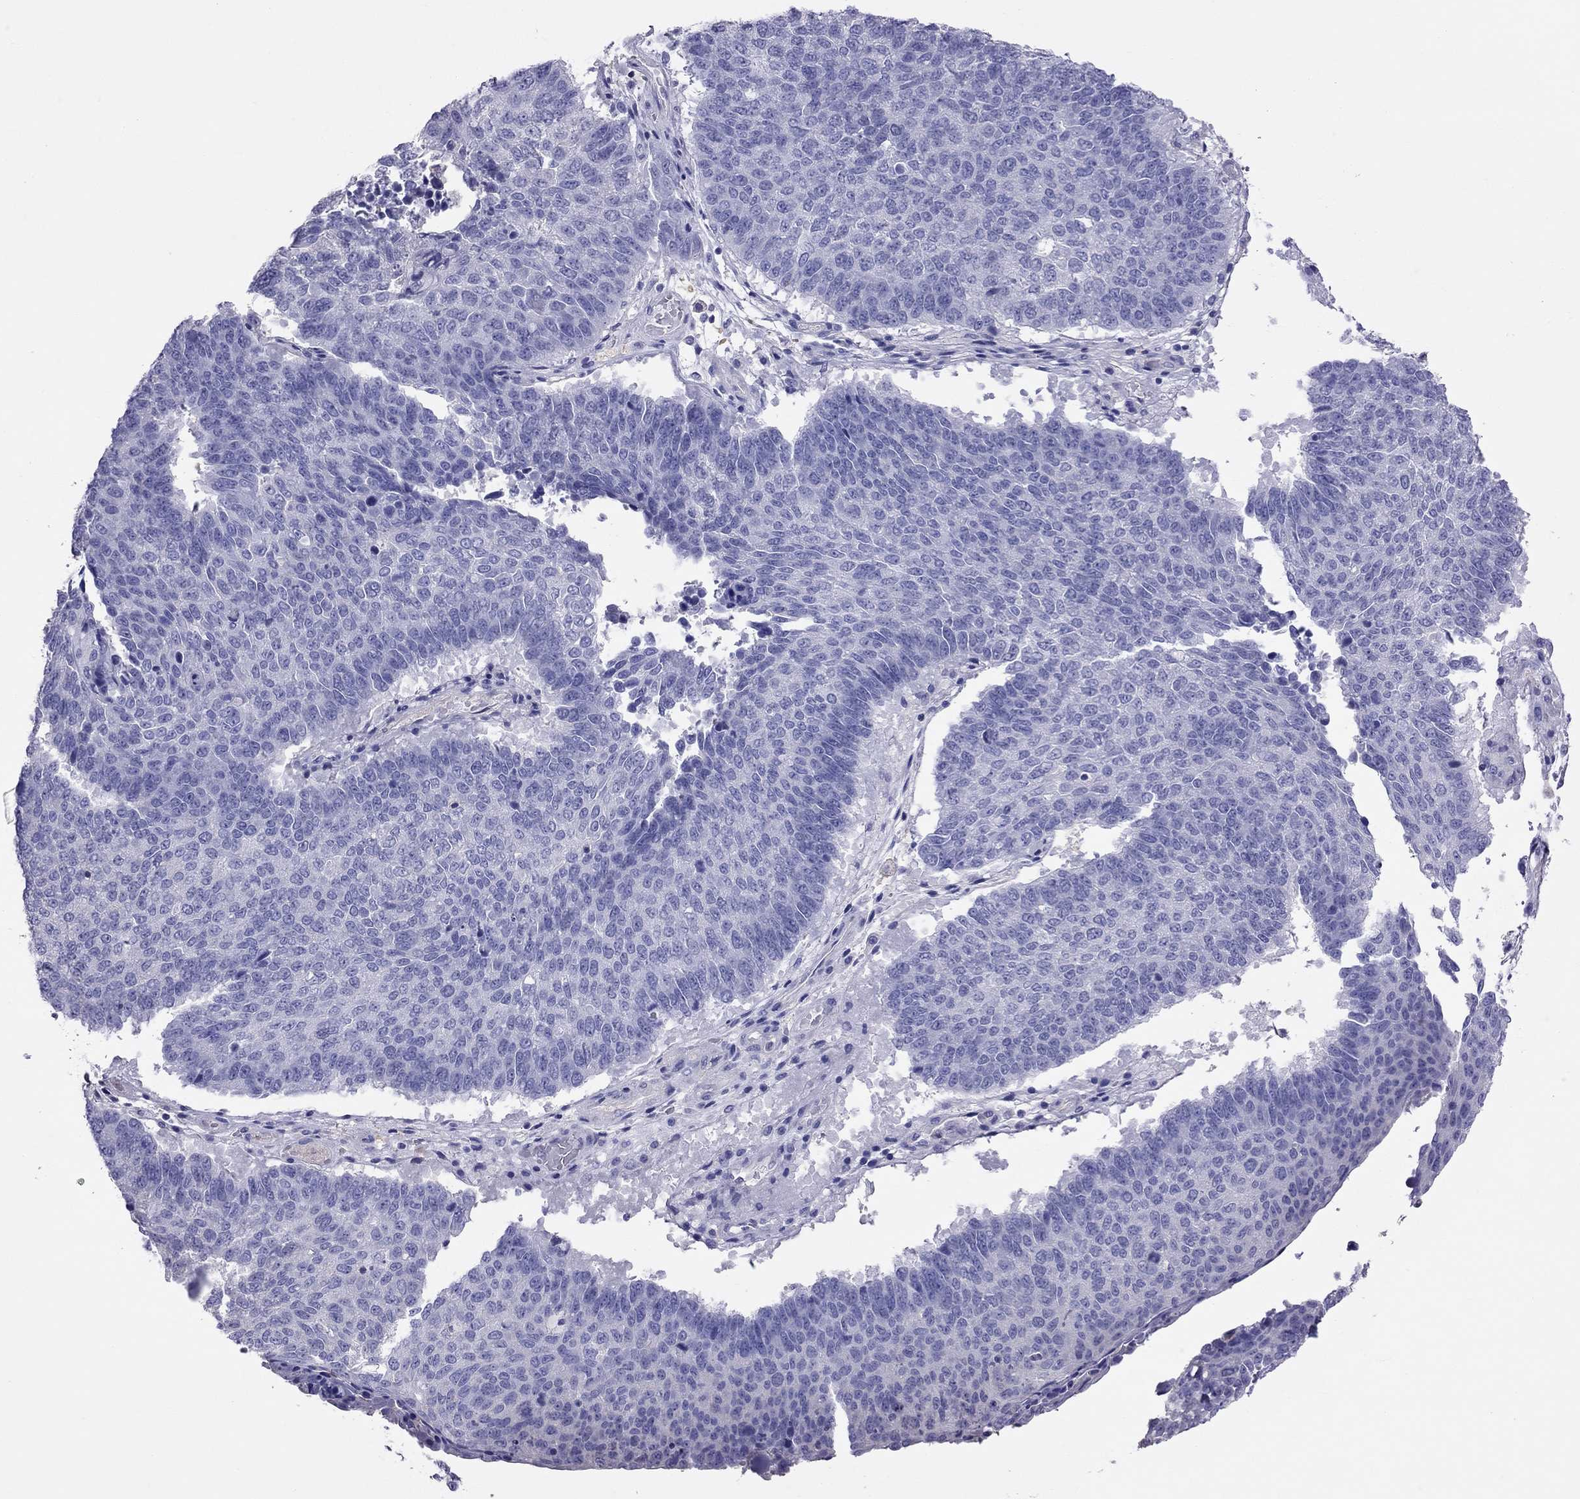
{"staining": {"intensity": "negative", "quantity": "none", "location": "none"}, "tissue": "lung cancer", "cell_type": "Tumor cells", "image_type": "cancer", "snomed": [{"axis": "morphology", "description": "Squamous cell carcinoma, NOS"}, {"axis": "topography", "description": "Lung"}], "caption": "Immunohistochemistry (IHC) micrograph of neoplastic tissue: human lung cancer stained with DAB demonstrates no significant protein staining in tumor cells.", "gene": "TEX22", "patient": {"sex": "male", "age": 73}}